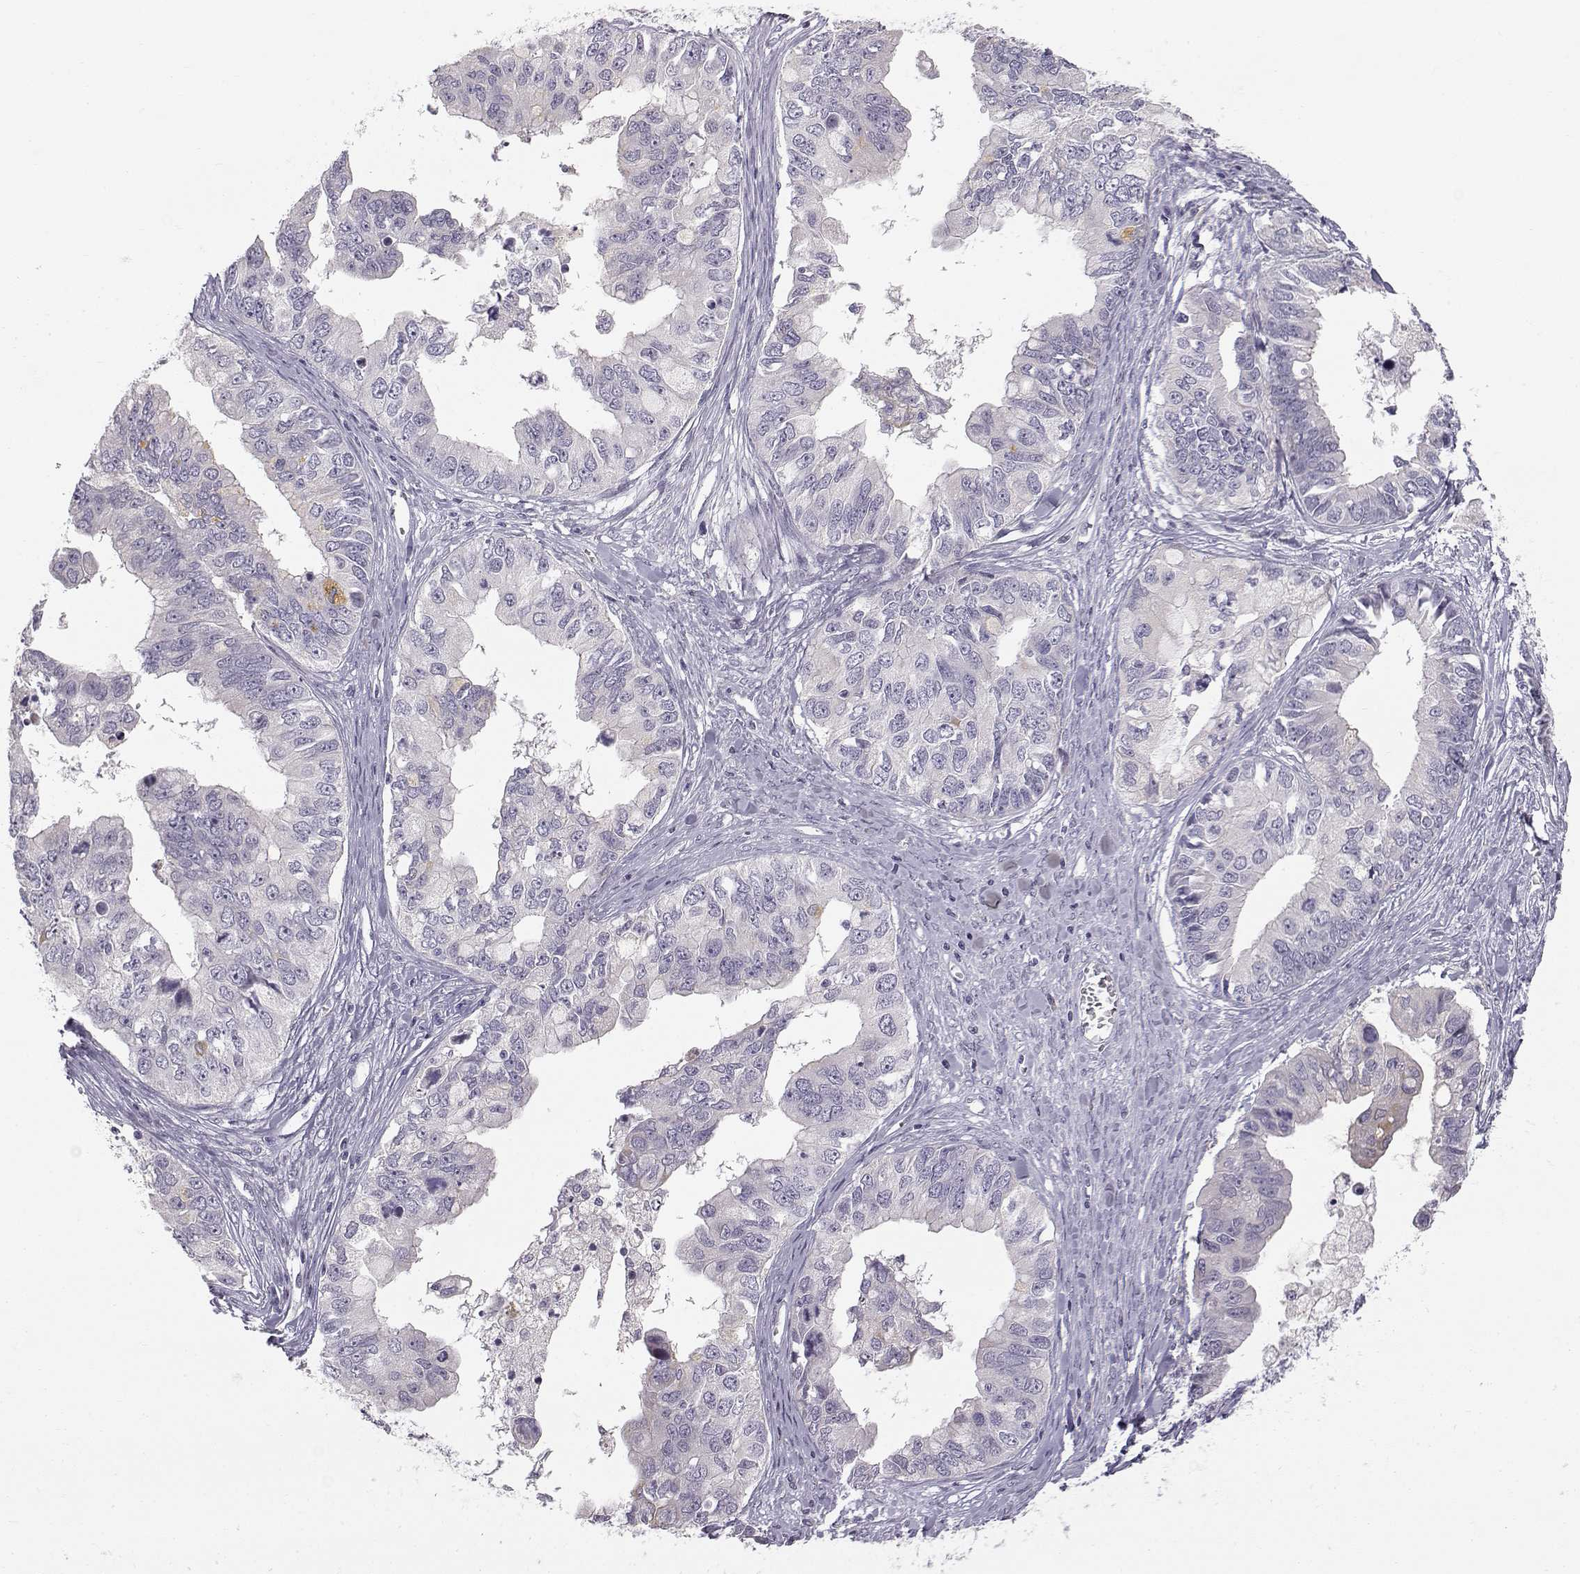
{"staining": {"intensity": "weak", "quantity": "<25%", "location": "cytoplasmic/membranous"}, "tissue": "ovarian cancer", "cell_type": "Tumor cells", "image_type": "cancer", "snomed": [{"axis": "morphology", "description": "Cystadenocarcinoma, mucinous, NOS"}, {"axis": "topography", "description": "Ovary"}], "caption": "A high-resolution image shows immunohistochemistry (IHC) staining of mucinous cystadenocarcinoma (ovarian), which reveals no significant staining in tumor cells.", "gene": "ACSL6", "patient": {"sex": "female", "age": 76}}